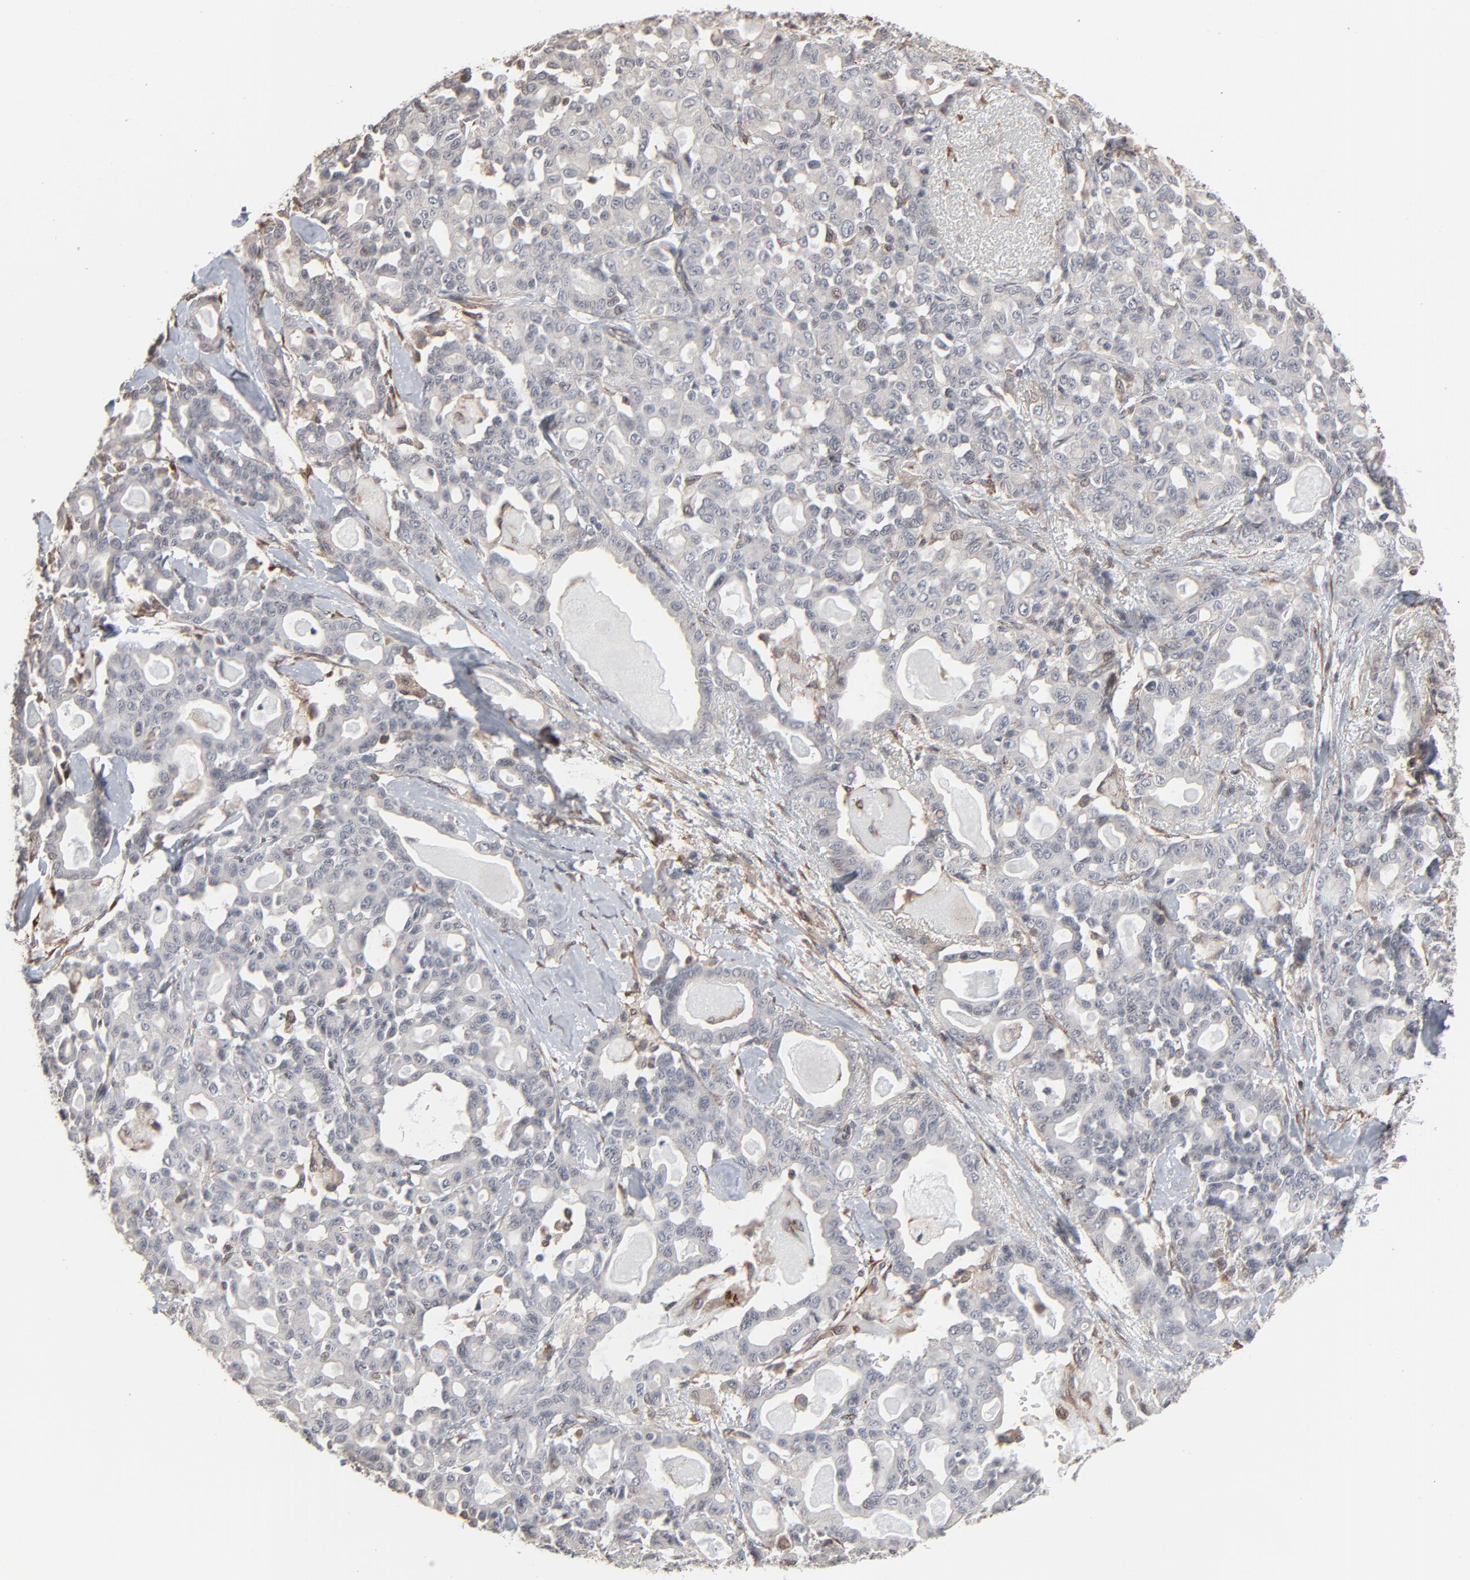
{"staining": {"intensity": "weak", "quantity": "<25%", "location": "cytoplasmic/membranous"}, "tissue": "pancreatic cancer", "cell_type": "Tumor cells", "image_type": "cancer", "snomed": [{"axis": "morphology", "description": "Adenocarcinoma, NOS"}, {"axis": "topography", "description": "Pancreas"}], "caption": "Immunohistochemistry of human pancreatic adenocarcinoma demonstrates no expression in tumor cells. Brightfield microscopy of IHC stained with DAB (3,3'-diaminobenzidine) (brown) and hematoxylin (blue), captured at high magnification.", "gene": "CTNND1", "patient": {"sex": "male", "age": 63}}